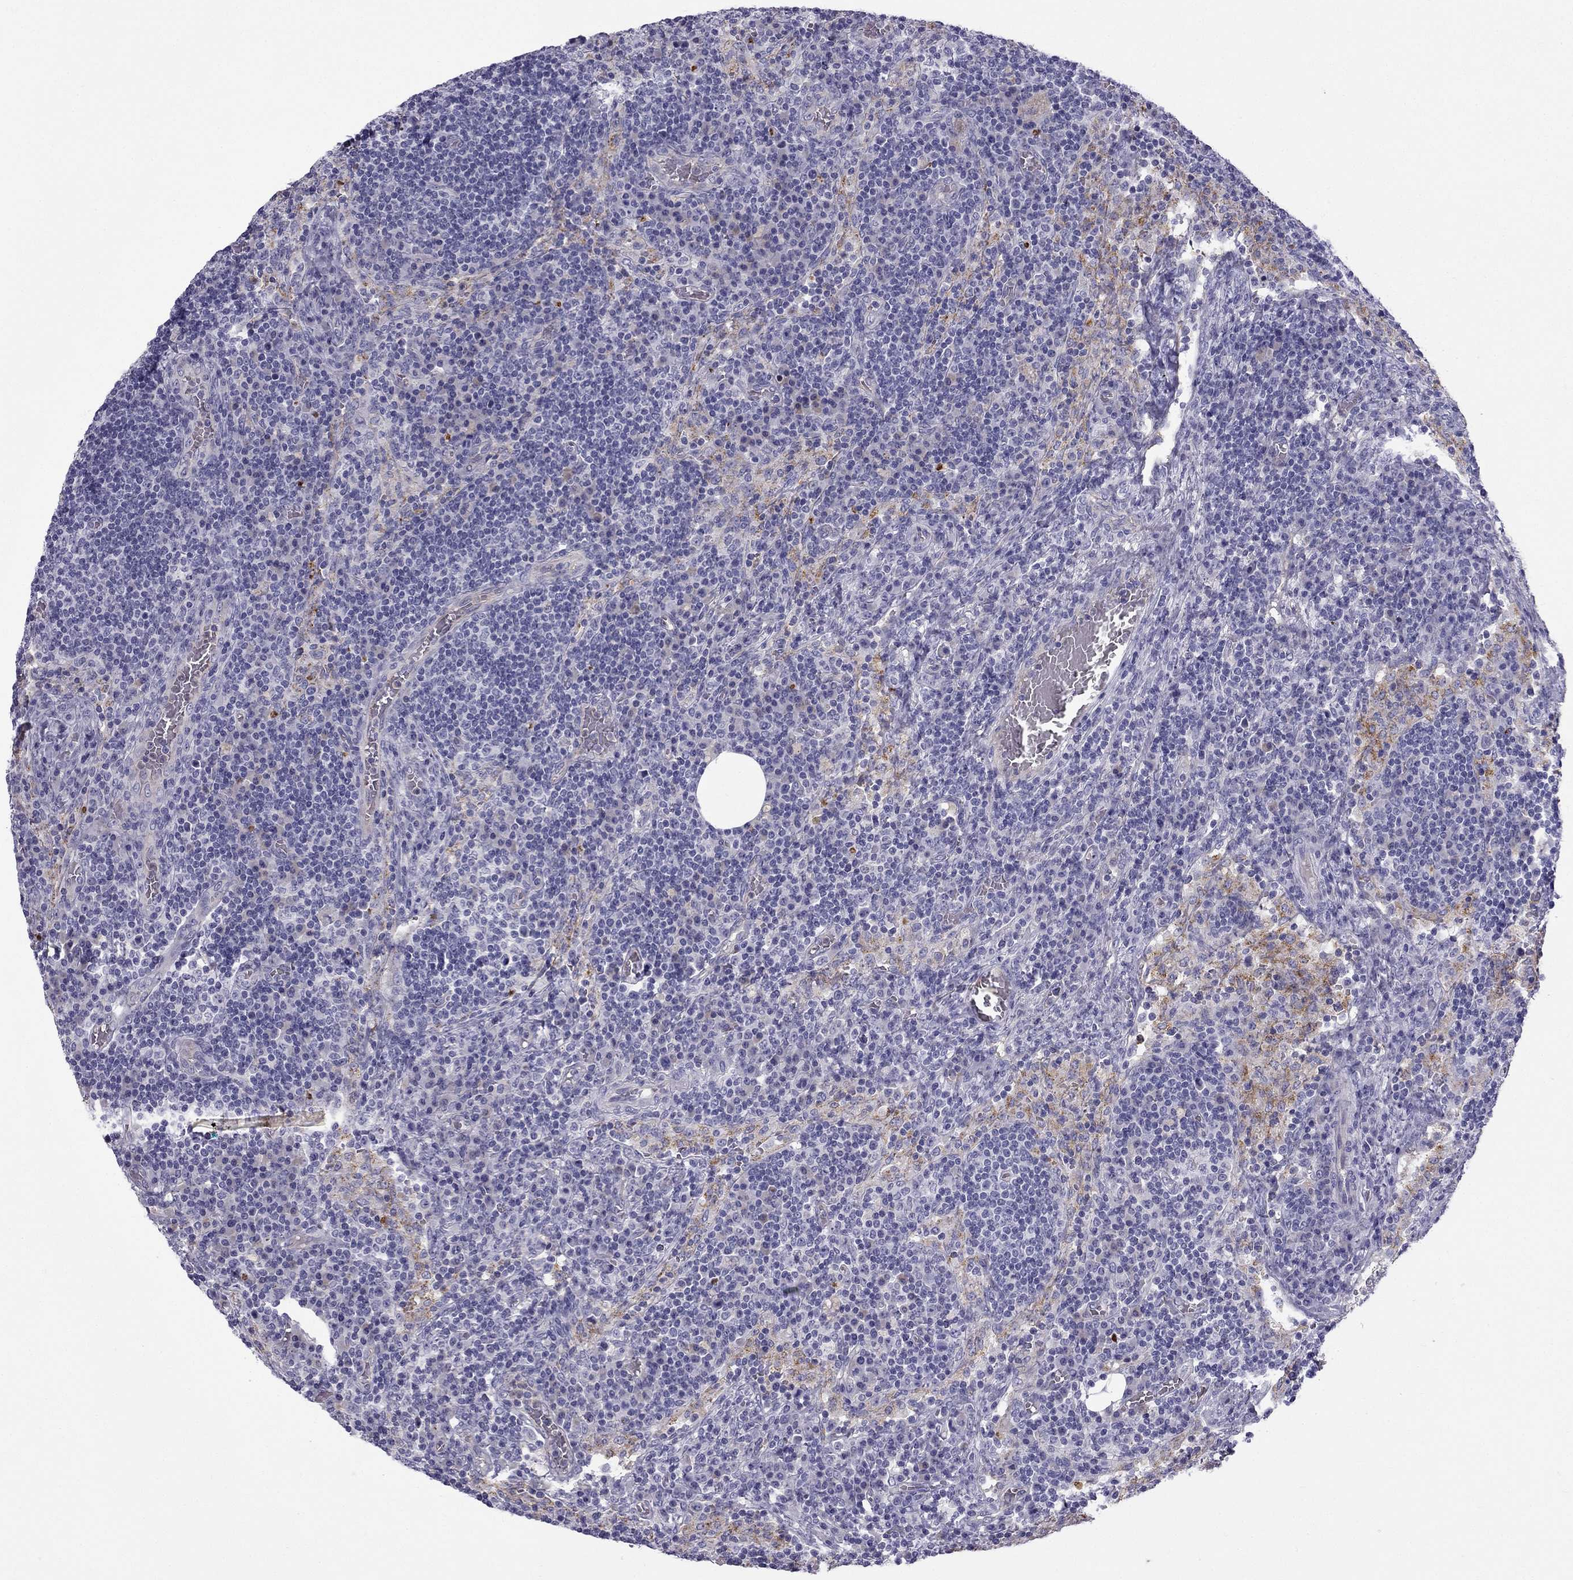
{"staining": {"intensity": "negative", "quantity": "none", "location": "none"}, "tissue": "lymph node", "cell_type": "Germinal center cells", "image_type": "normal", "snomed": [{"axis": "morphology", "description": "Normal tissue, NOS"}, {"axis": "topography", "description": "Lymph node"}], "caption": "Immunohistochemistry (IHC) image of benign lymph node: human lymph node stained with DAB (3,3'-diaminobenzidine) reveals no significant protein positivity in germinal center cells. The staining is performed using DAB brown chromogen with nuclei counter-stained in using hematoxylin.", "gene": "STOML3", "patient": {"sex": "male", "age": 63}}